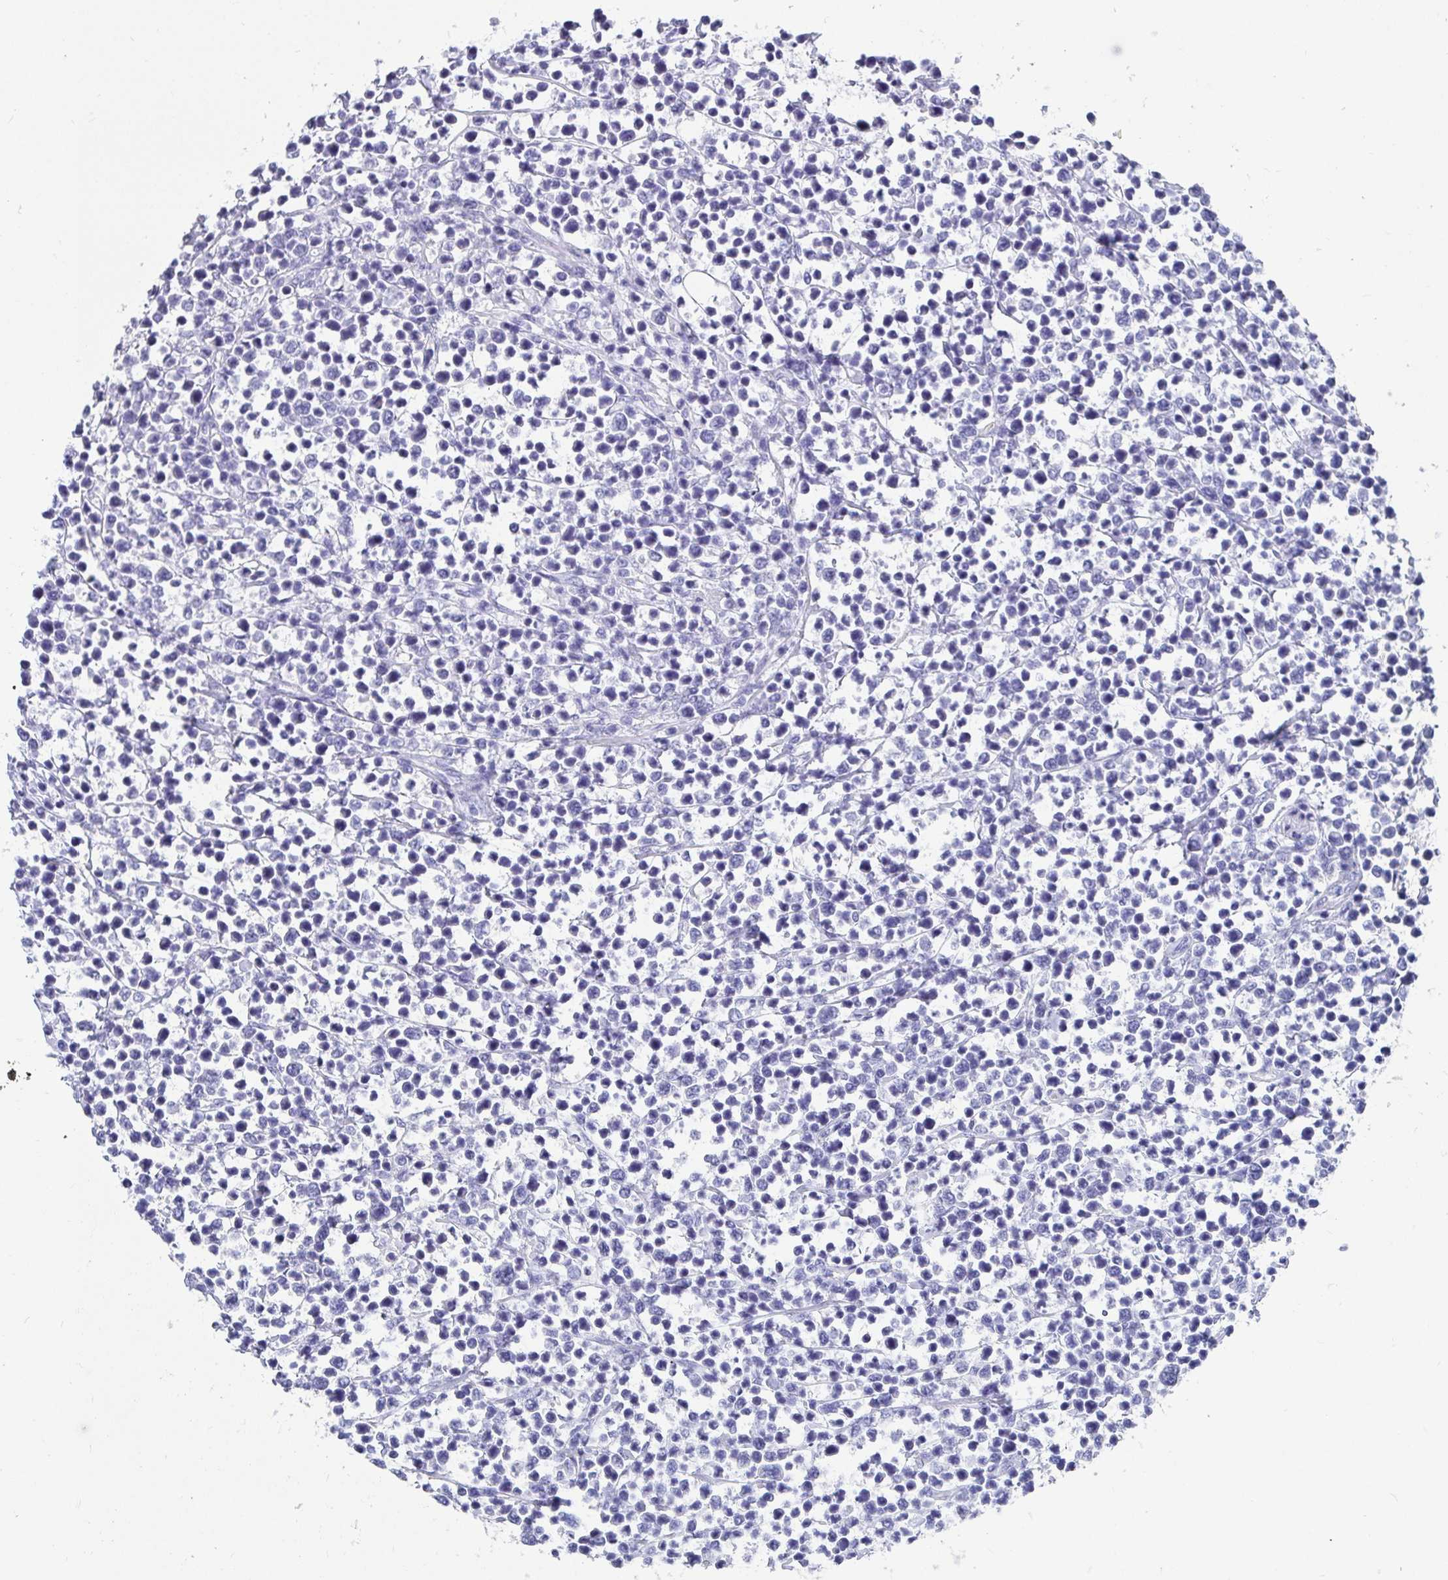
{"staining": {"intensity": "negative", "quantity": "none", "location": "none"}, "tissue": "lymphoma", "cell_type": "Tumor cells", "image_type": "cancer", "snomed": [{"axis": "morphology", "description": "Malignant lymphoma, non-Hodgkin's type, High grade"}, {"axis": "topography", "description": "Soft tissue"}], "caption": "IHC of human malignant lymphoma, non-Hodgkin's type (high-grade) reveals no expression in tumor cells.", "gene": "ZPBP2", "patient": {"sex": "female", "age": 56}}